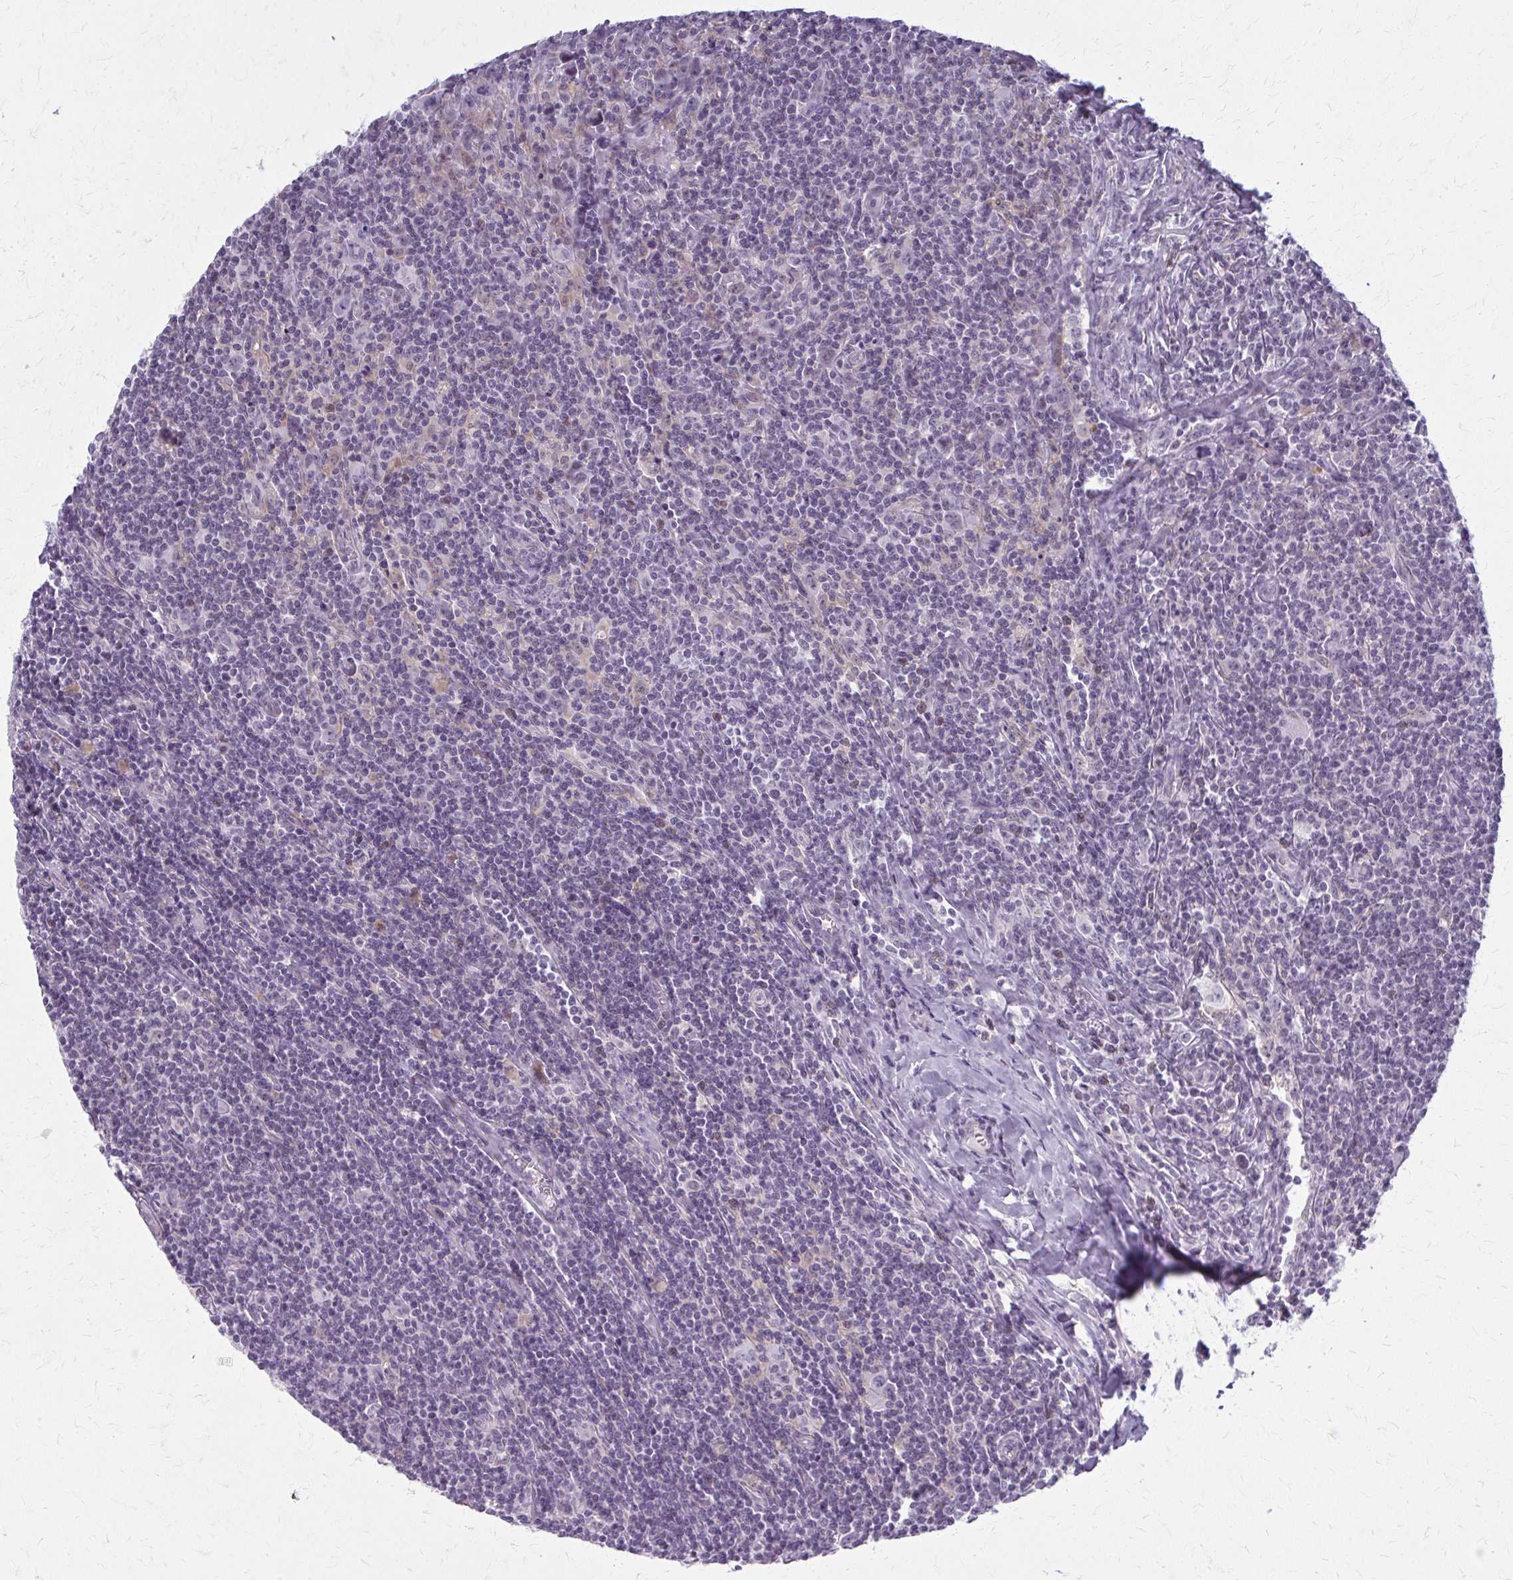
{"staining": {"intensity": "negative", "quantity": "none", "location": "none"}, "tissue": "lymphoma", "cell_type": "Tumor cells", "image_type": "cancer", "snomed": [{"axis": "morphology", "description": "Hodgkin's disease, NOS"}, {"axis": "topography", "description": "Lymph node"}], "caption": "High power microscopy histopathology image of an IHC photomicrograph of Hodgkin's disease, revealing no significant expression in tumor cells.", "gene": "CASQ2", "patient": {"sex": "female", "age": 18}}